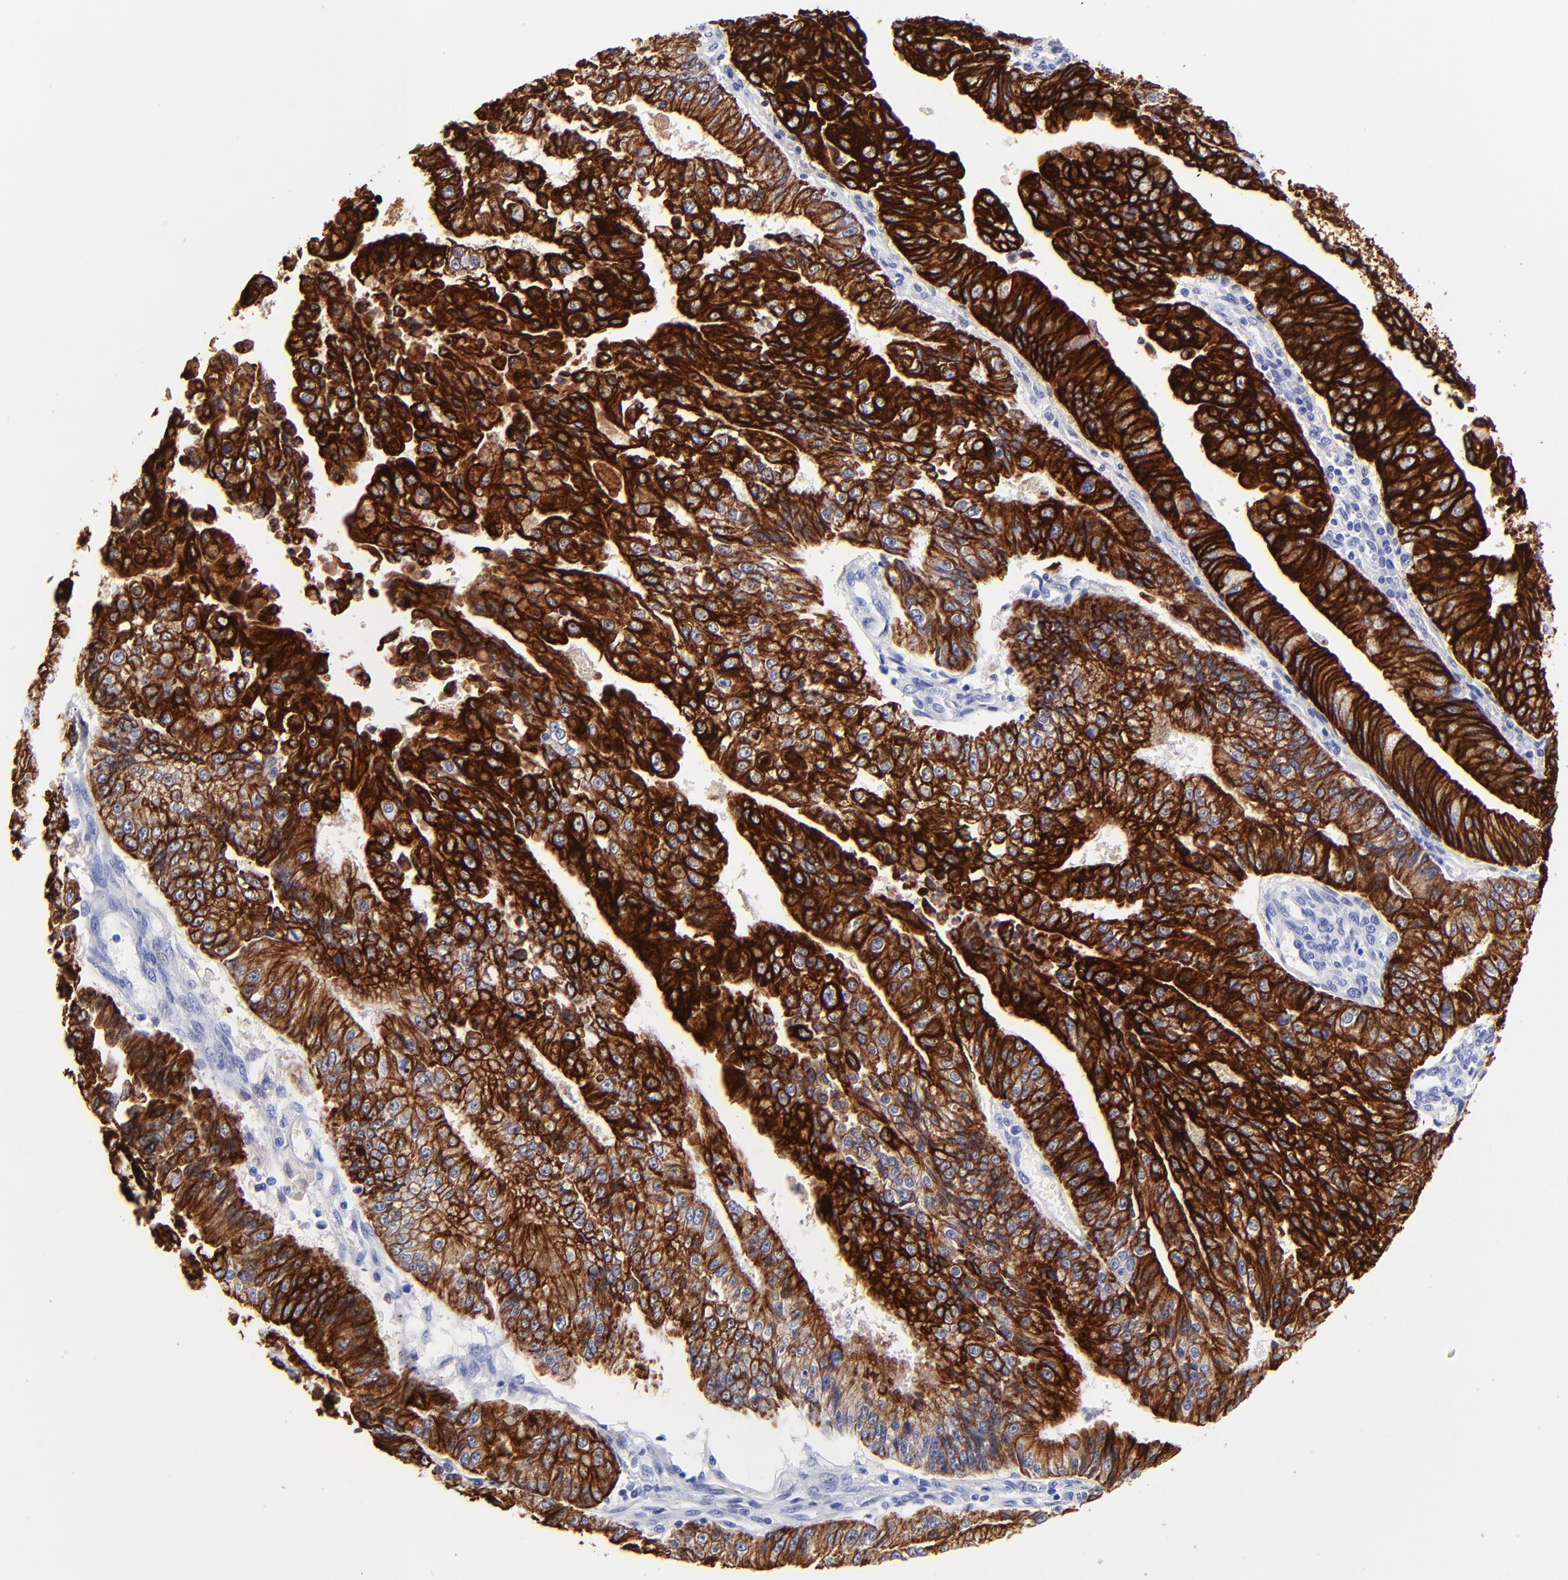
{"staining": {"intensity": "strong", "quantity": ">75%", "location": "cytoplasmic/membranous"}, "tissue": "endometrial cancer", "cell_type": "Tumor cells", "image_type": "cancer", "snomed": [{"axis": "morphology", "description": "Adenocarcinoma, NOS"}, {"axis": "topography", "description": "Endometrium"}], "caption": "This is an image of immunohistochemistry staining of adenocarcinoma (endometrial), which shows strong positivity in the cytoplasmic/membranous of tumor cells.", "gene": "KRT19", "patient": {"sex": "female", "age": 75}}